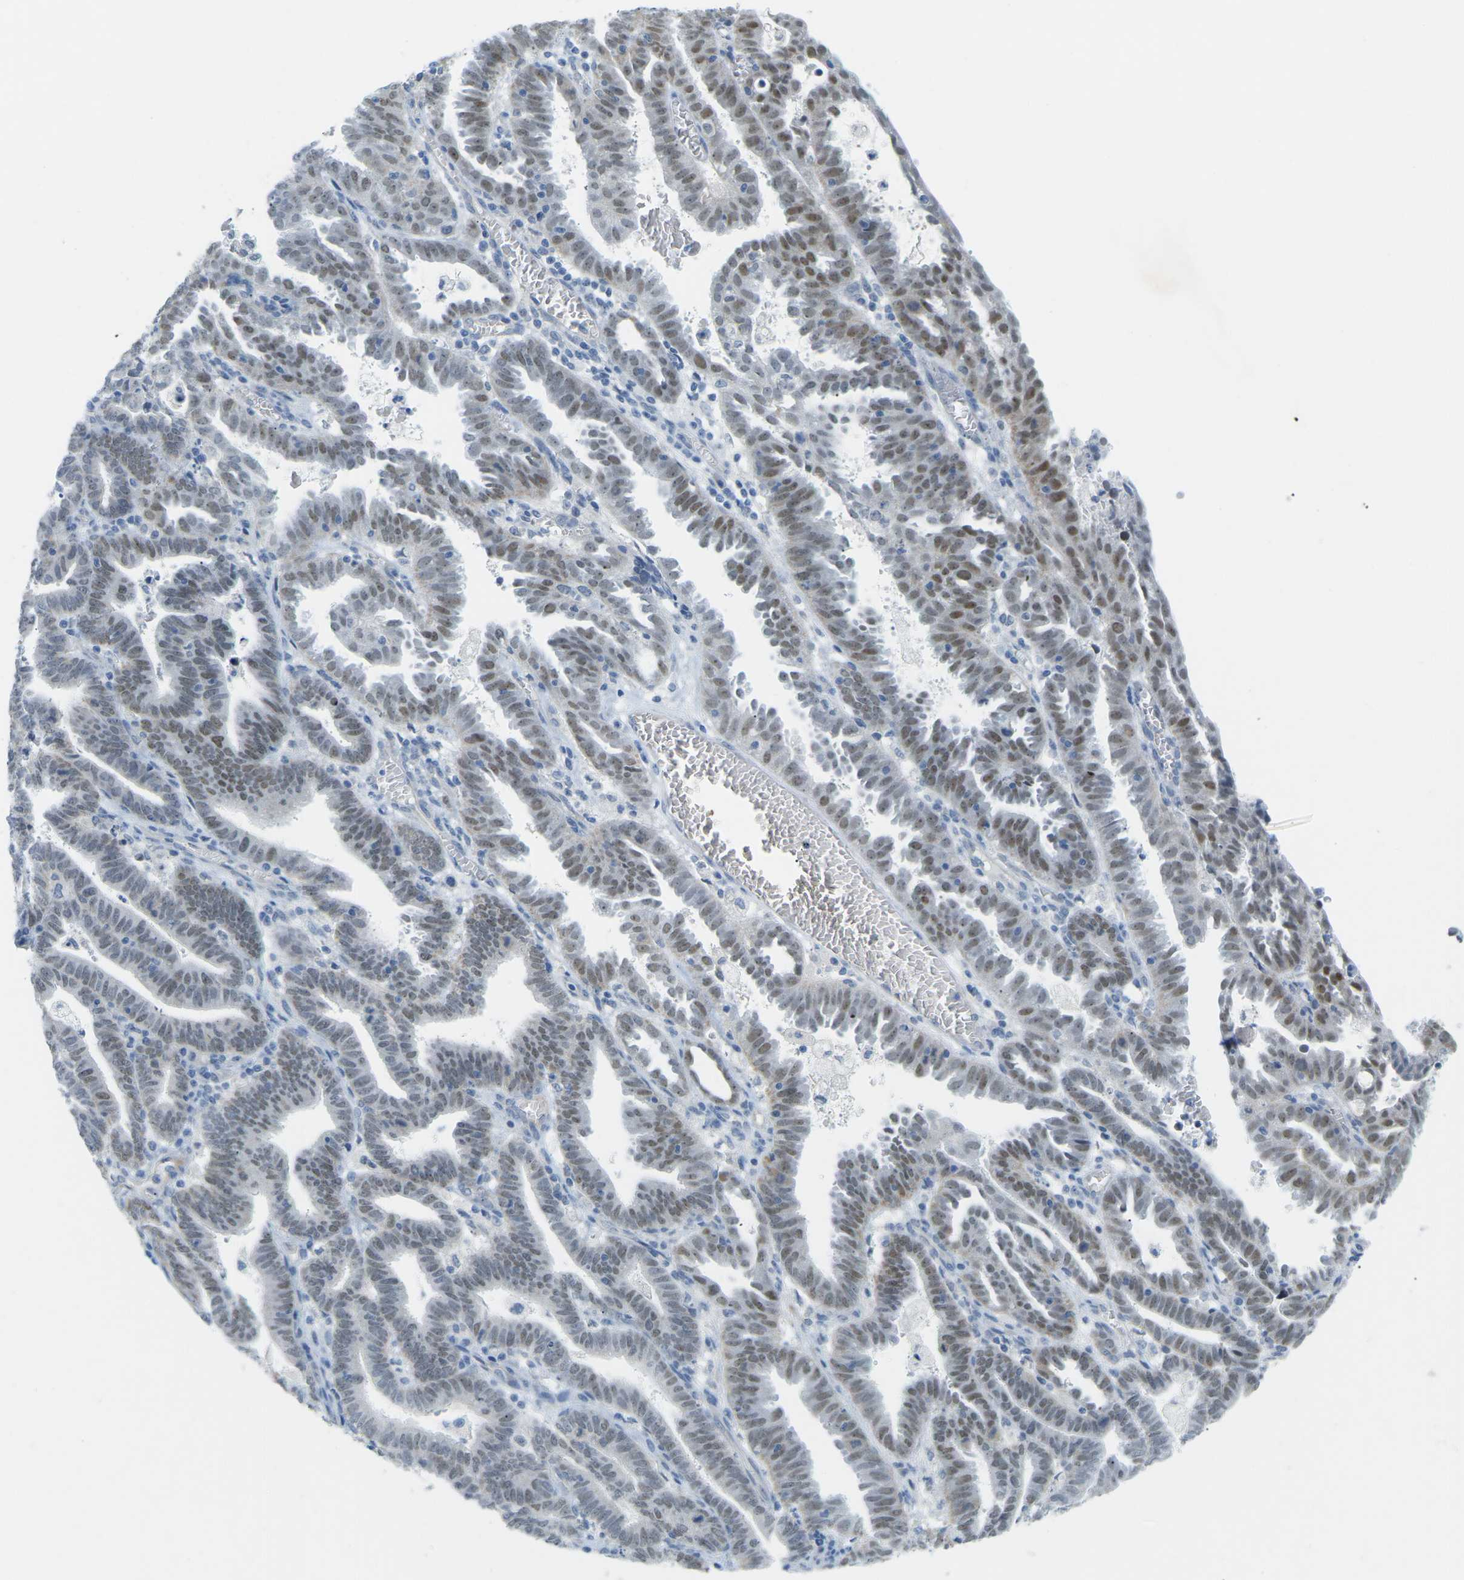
{"staining": {"intensity": "moderate", "quantity": "25%-75%", "location": "nuclear"}, "tissue": "endometrial cancer", "cell_type": "Tumor cells", "image_type": "cancer", "snomed": [{"axis": "morphology", "description": "Adenocarcinoma, NOS"}, {"axis": "topography", "description": "Uterus"}], "caption": "Protein staining of endometrial cancer tissue reveals moderate nuclear positivity in about 25%-75% of tumor cells. (Stains: DAB (3,3'-diaminobenzidine) in brown, nuclei in blue, Microscopy: brightfield microscopy at high magnification).", "gene": "HLTF", "patient": {"sex": "female", "age": 83}}